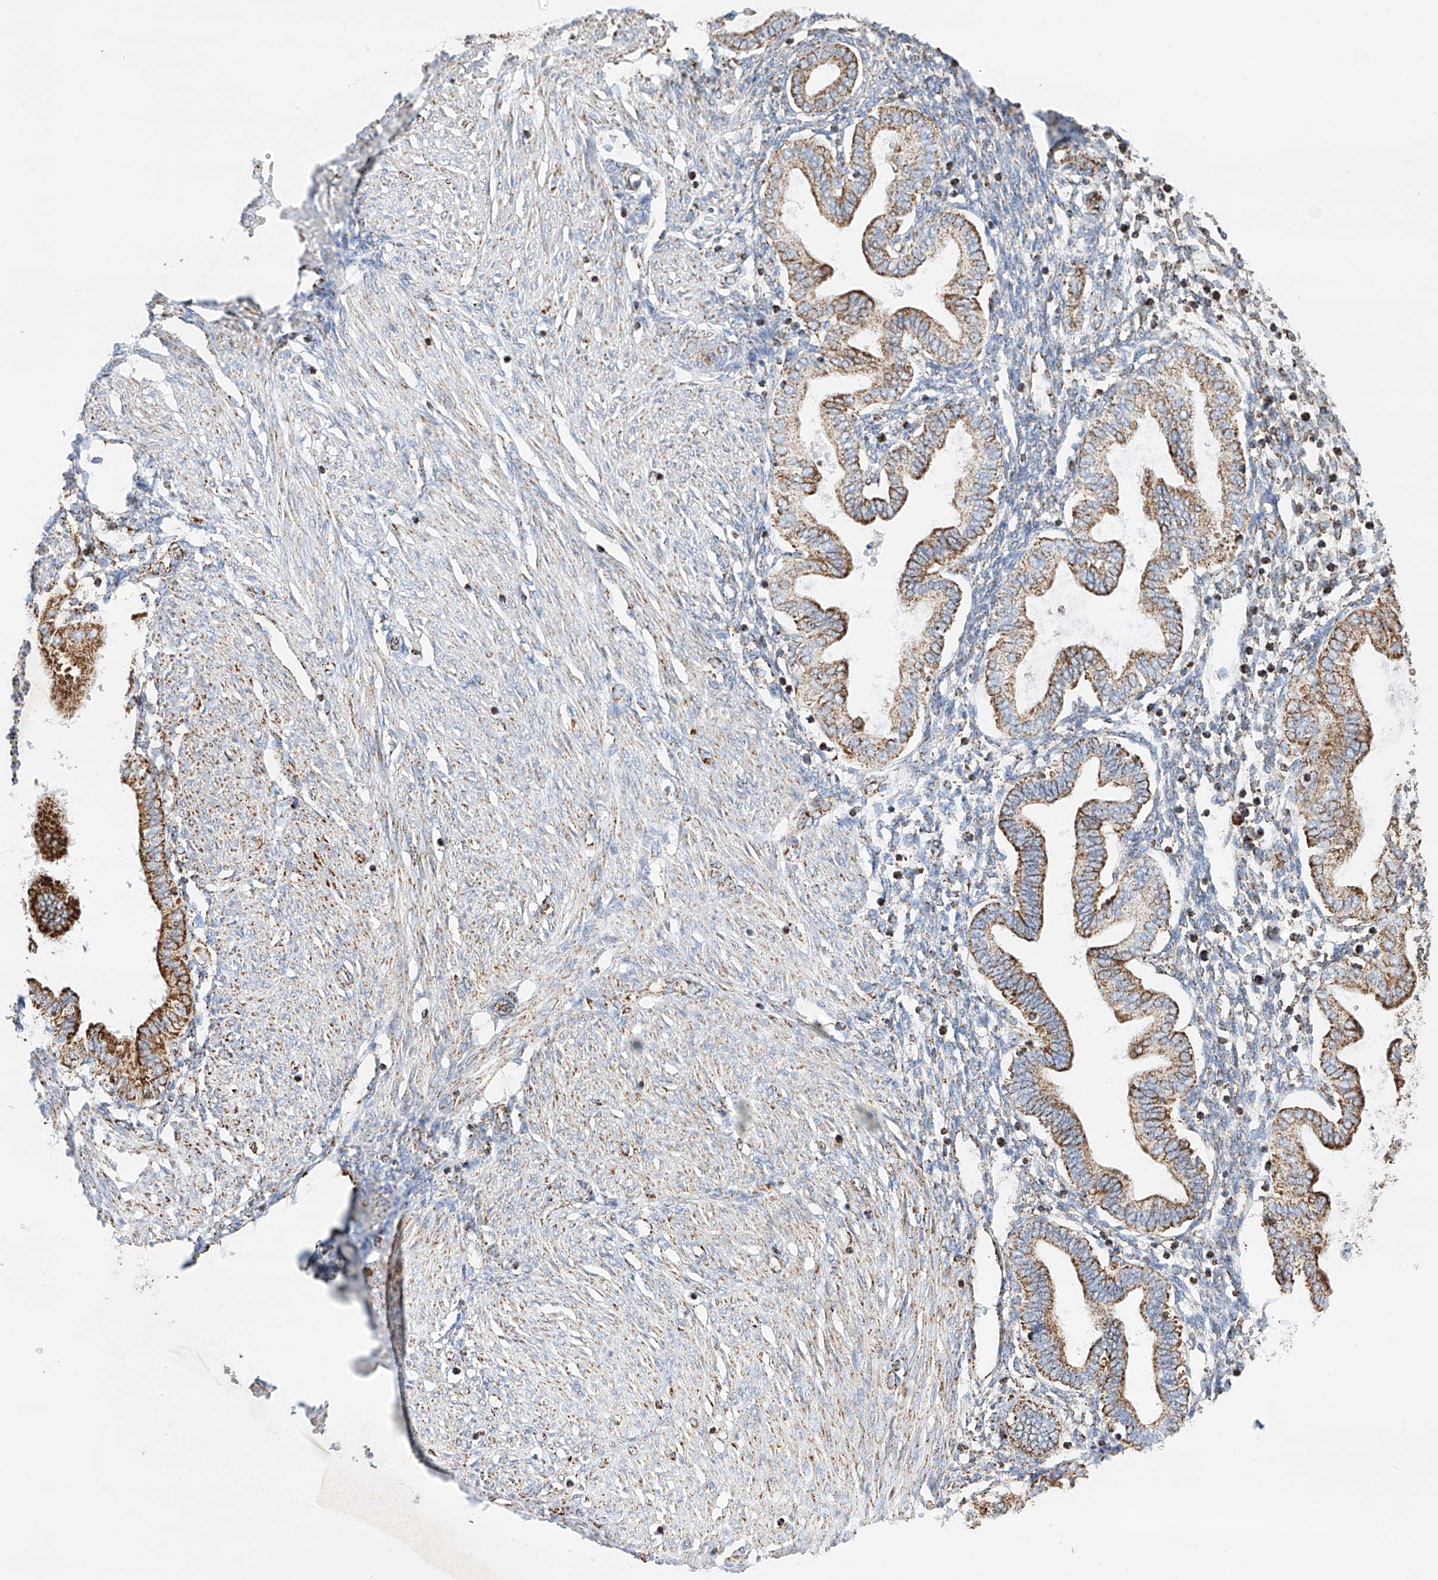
{"staining": {"intensity": "negative", "quantity": "none", "location": "none"}, "tissue": "endometrium", "cell_type": "Cells in endometrial stroma", "image_type": "normal", "snomed": [{"axis": "morphology", "description": "Normal tissue, NOS"}, {"axis": "topography", "description": "Endometrium"}], "caption": "The immunohistochemistry (IHC) histopathology image has no significant expression in cells in endometrial stroma of endometrium. The staining was performed using DAB to visualize the protein expression in brown, while the nuclei were stained in blue with hematoxylin (Magnification: 20x).", "gene": "TTC27", "patient": {"sex": "female", "age": 53}}